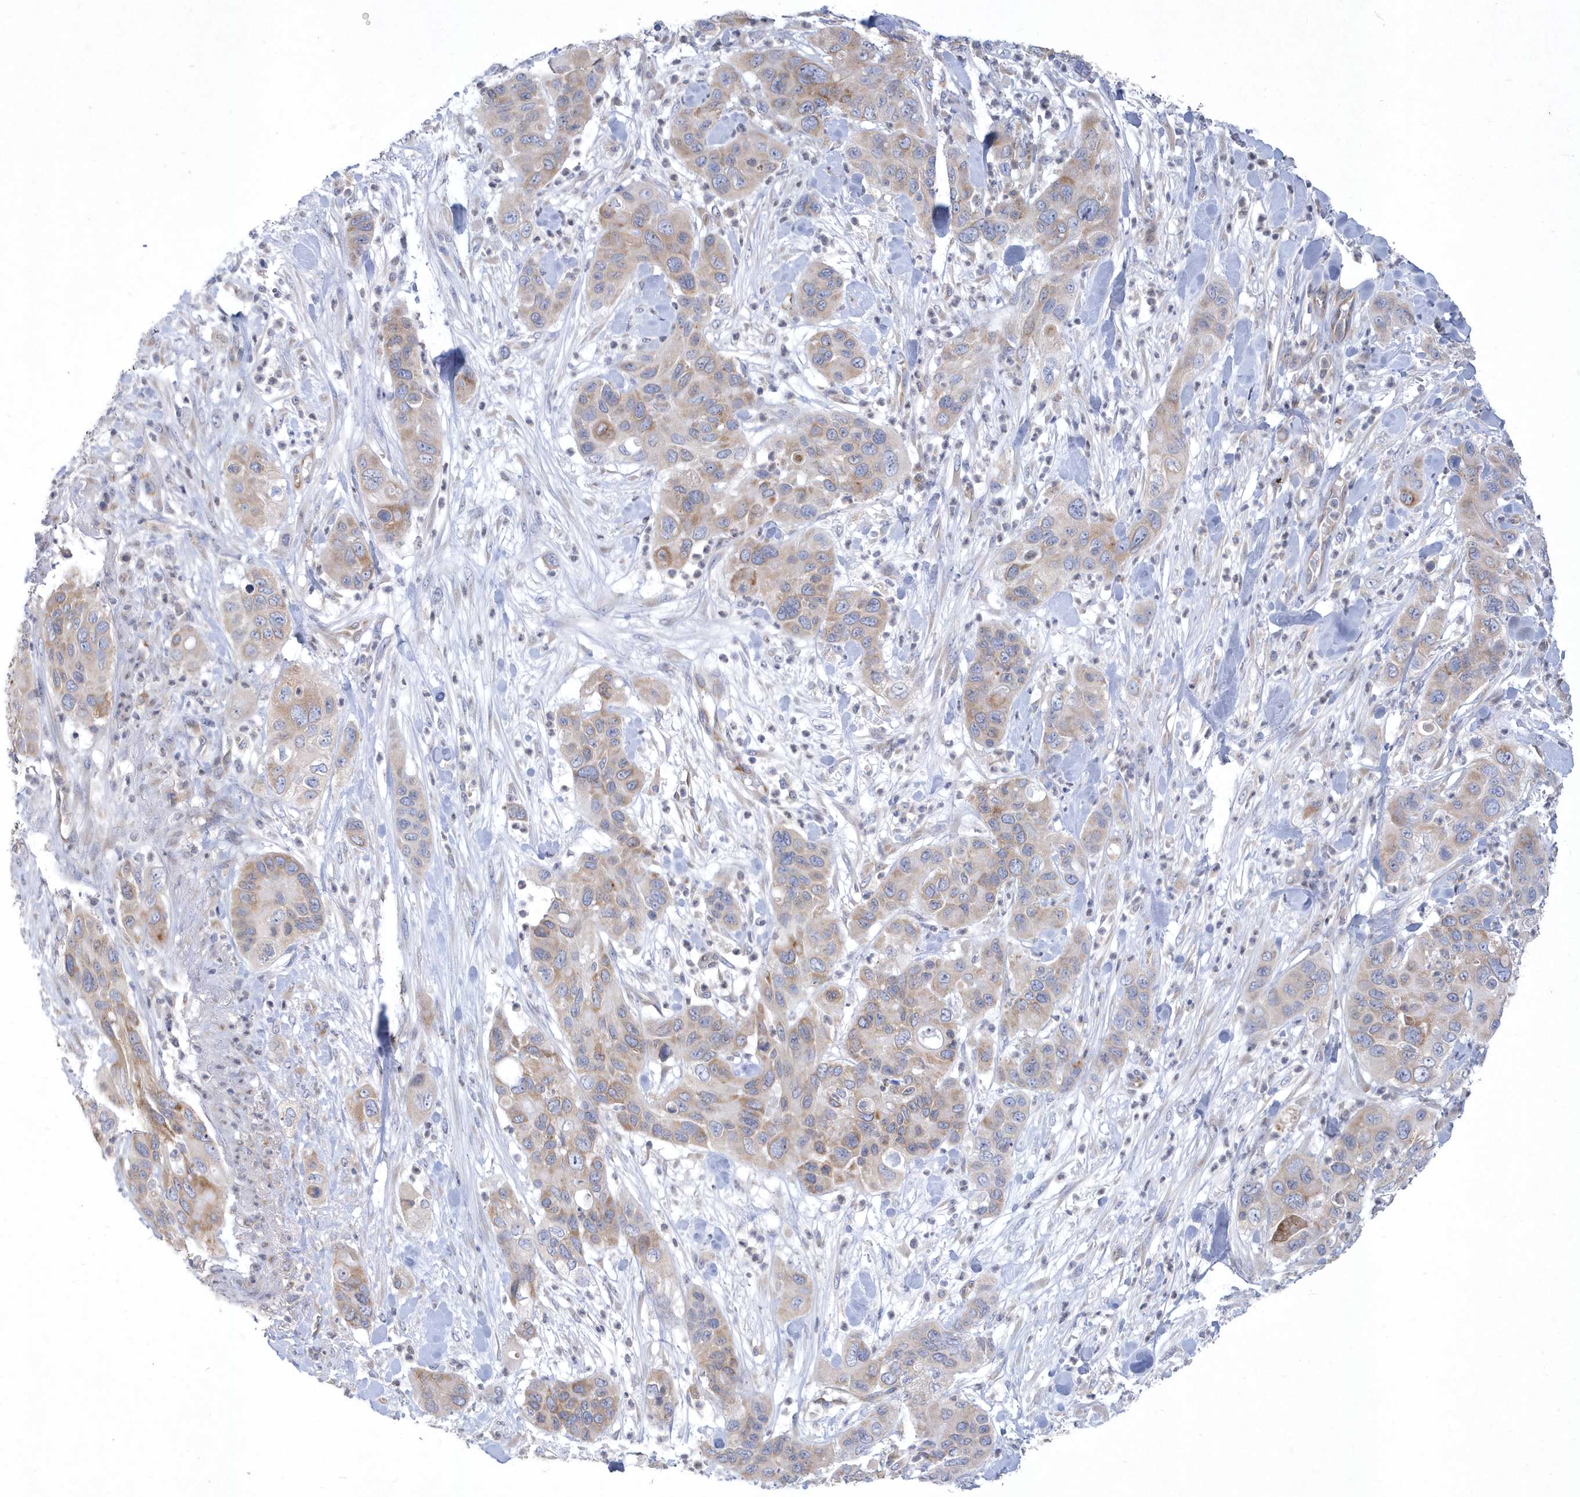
{"staining": {"intensity": "moderate", "quantity": "<25%", "location": "cytoplasmic/membranous"}, "tissue": "pancreatic cancer", "cell_type": "Tumor cells", "image_type": "cancer", "snomed": [{"axis": "morphology", "description": "Adenocarcinoma, NOS"}, {"axis": "topography", "description": "Pancreas"}], "caption": "This photomicrograph exhibits immunohistochemistry staining of human pancreatic adenocarcinoma, with low moderate cytoplasmic/membranous expression in about <25% of tumor cells.", "gene": "DGAT1", "patient": {"sex": "female", "age": 71}}